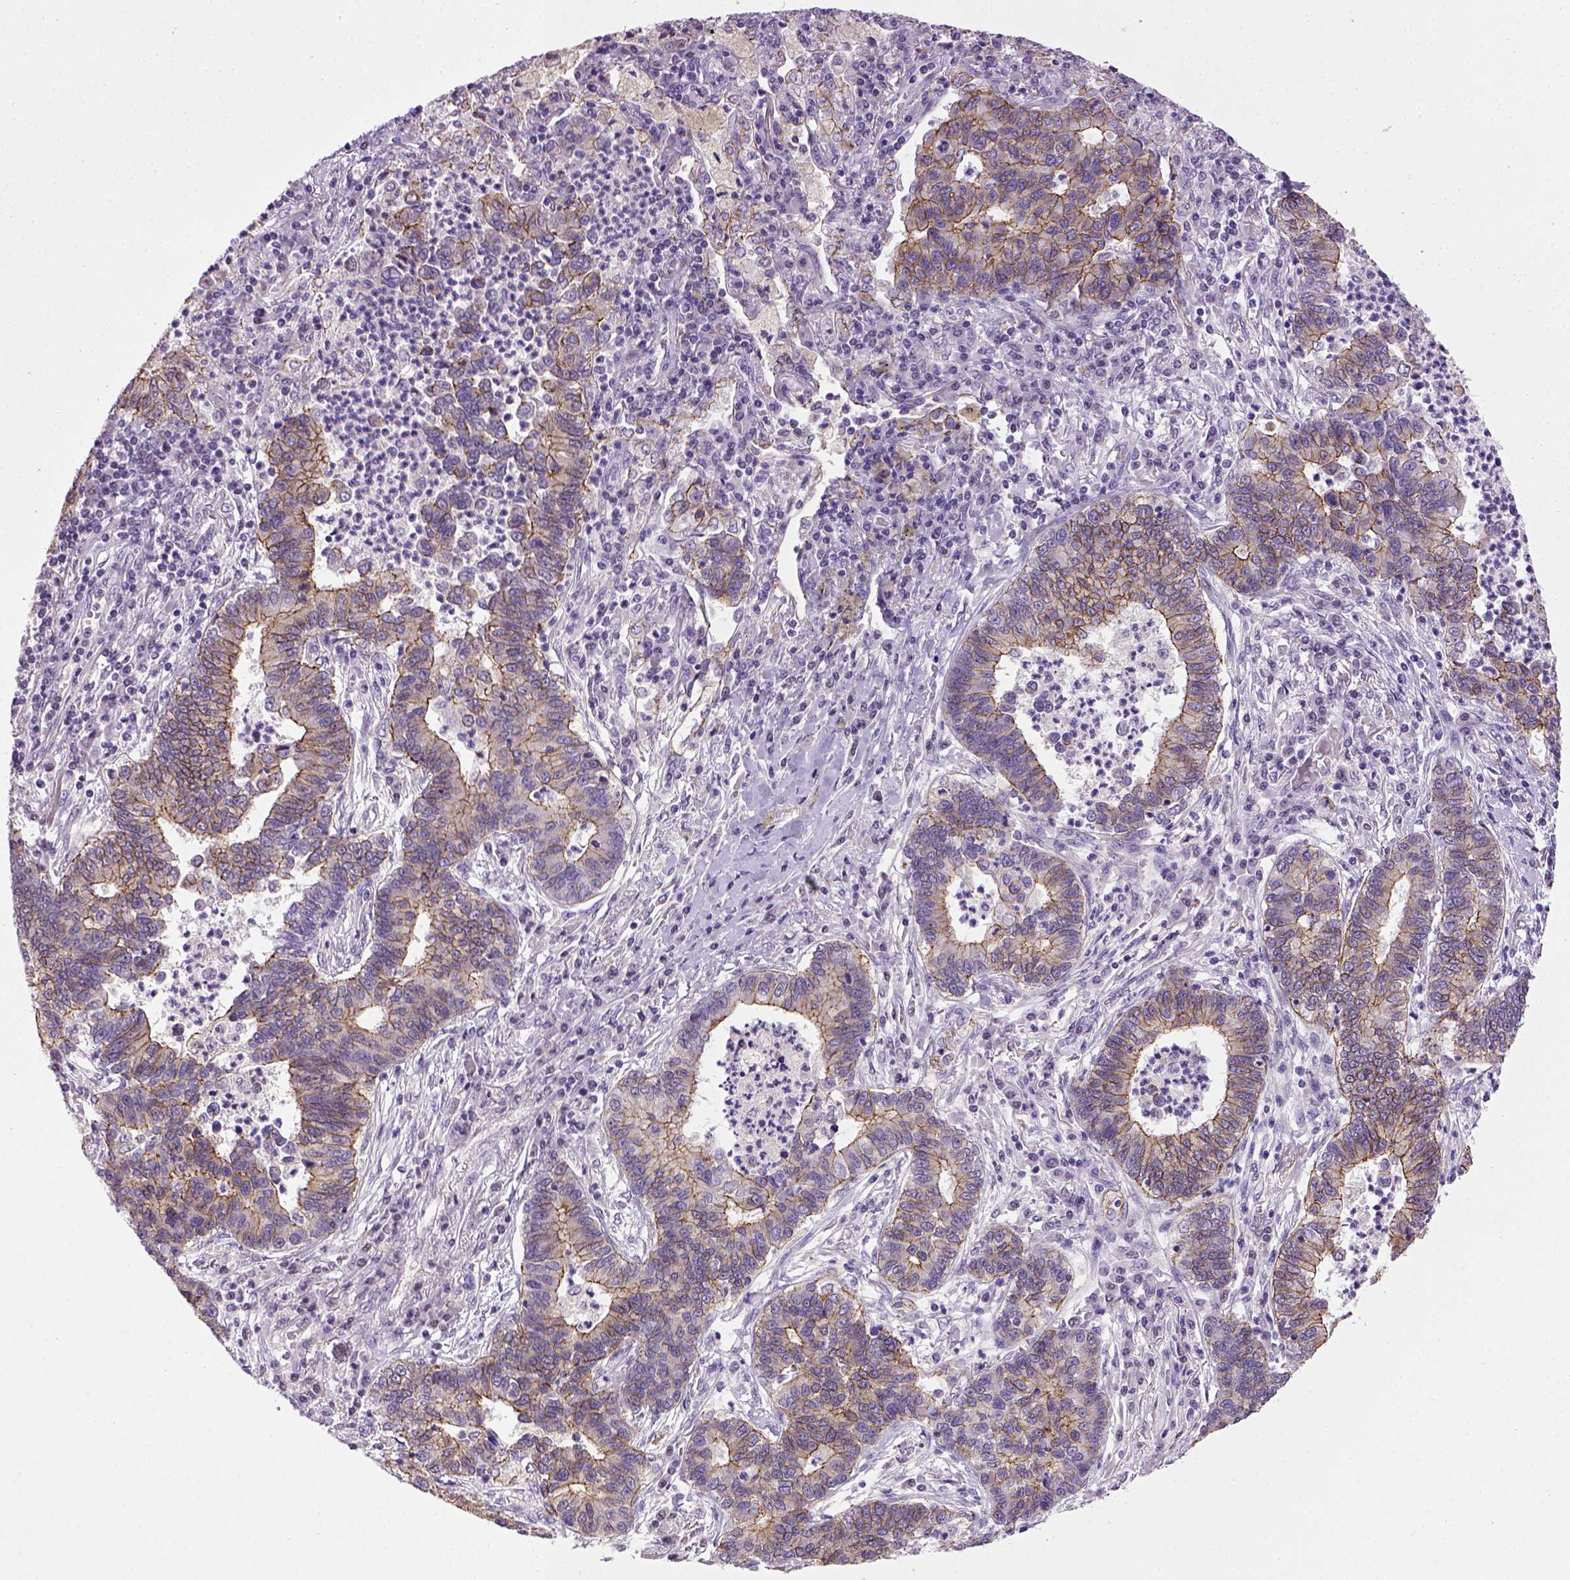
{"staining": {"intensity": "moderate", "quantity": "25%-75%", "location": "cytoplasmic/membranous"}, "tissue": "lung cancer", "cell_type": "Tumor cells", "image_type": "cancer", "snomed": [{"axis": "morphology", "description": "Adenocarcinoma, NOS"}, {"axis": "topography", "description": "Lung"}], "caption": "Brown immunohistochemical staining in human lung cancer (adenocarcinoma) demonstrates moderate cytoplasmic/membranous expression in about 25%-75% of tumor cells. (Brightfield microscopy of DAB IHC at high magnification).", "gene": "CDH1", "patient": {"sex": "female", "age": 57}}